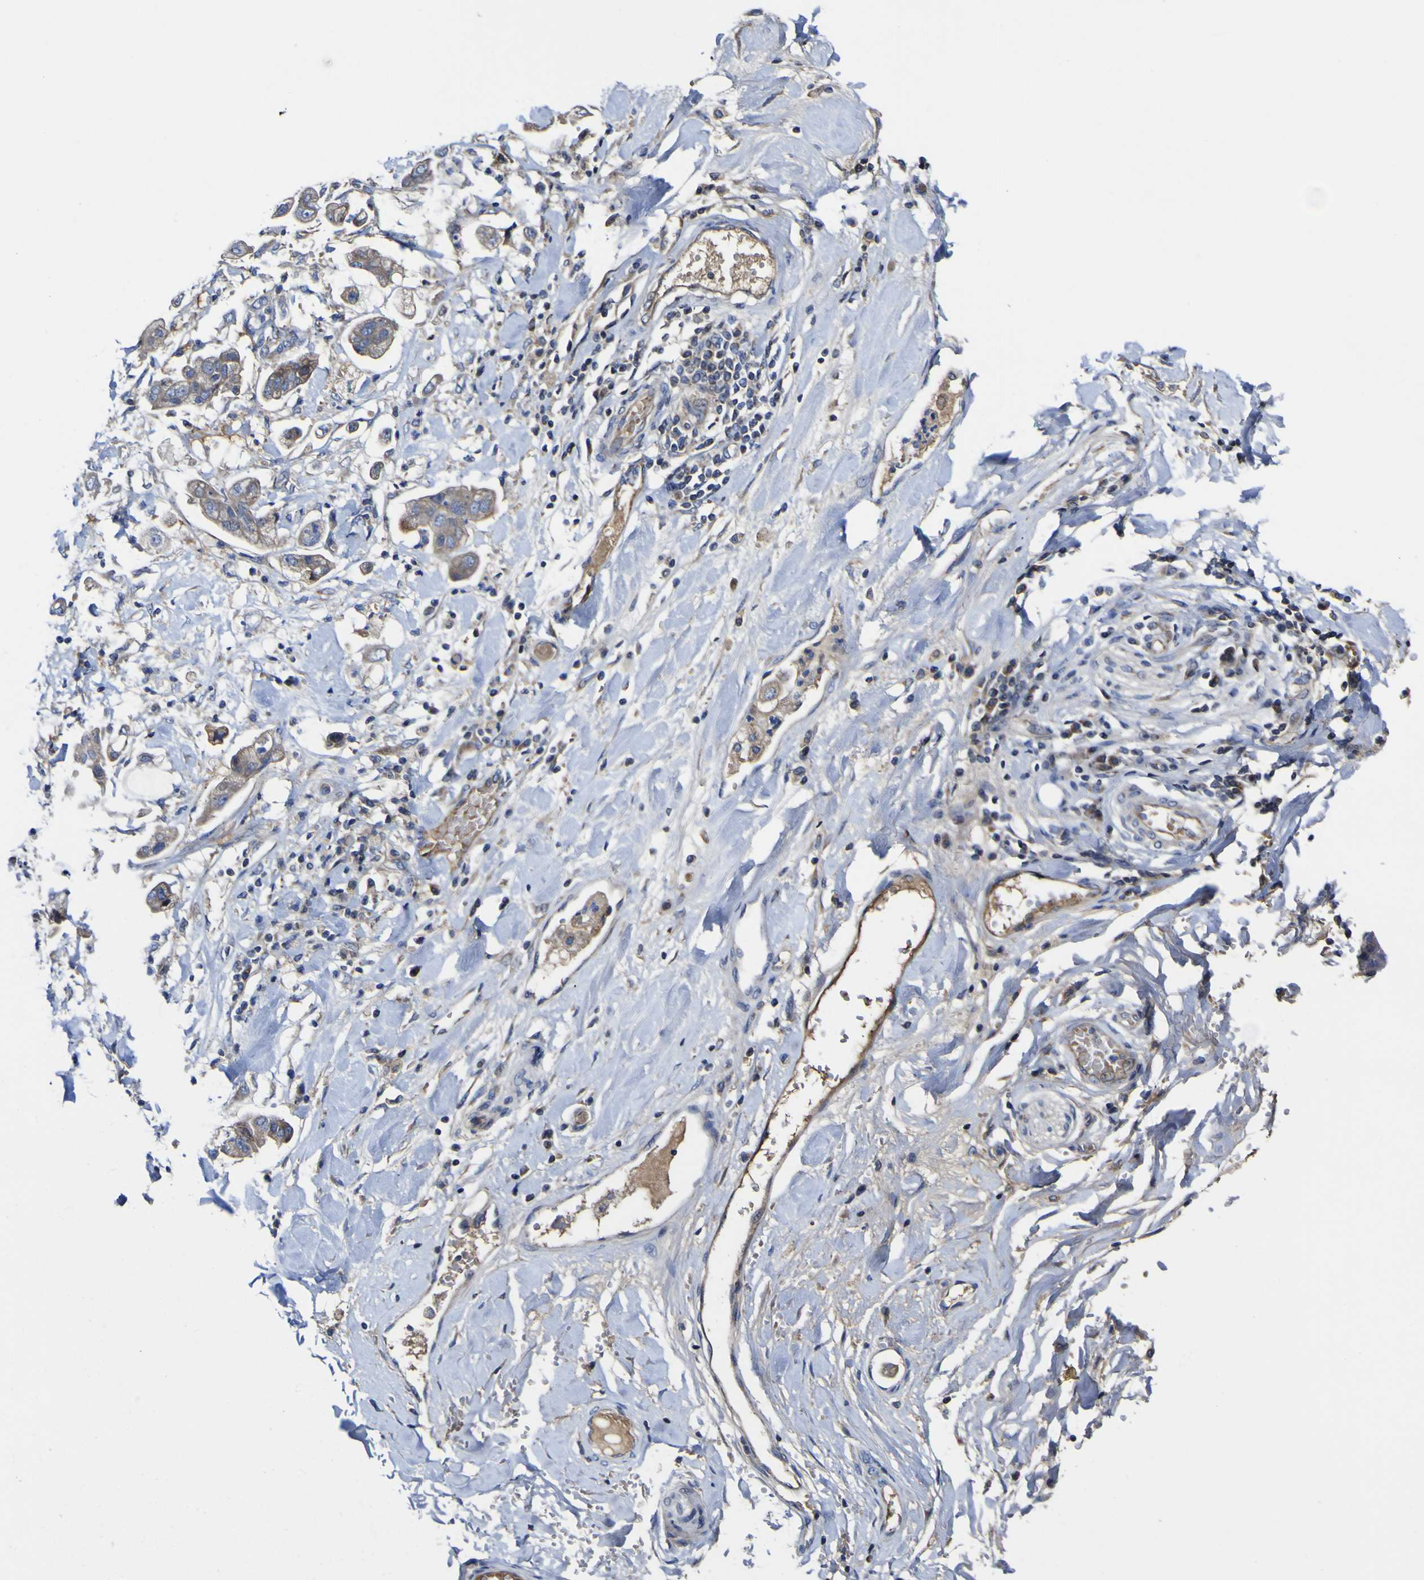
{"staining": {"intensity": "moderate", "quantity": "25%-75%", "location": "cytoplasmic/membranous"}, "tissue": "stomach cancer", "cell_type": "Tumor cells", "image_type": "cancer", "snomed": [{"axis": "morphology", "description": "Adenocarcinoma, NOS"}, {"axis": "topography", "description": "Stomach"}], "caption": "Protein expression analysis of human stomach adenocarcinoma reveals moderate cytoplasmic/membranous staining in approximately 25%-75% of tumor cells.", "gene": "CCDC90B", "patient": {"sex": "male", "age": 62}}